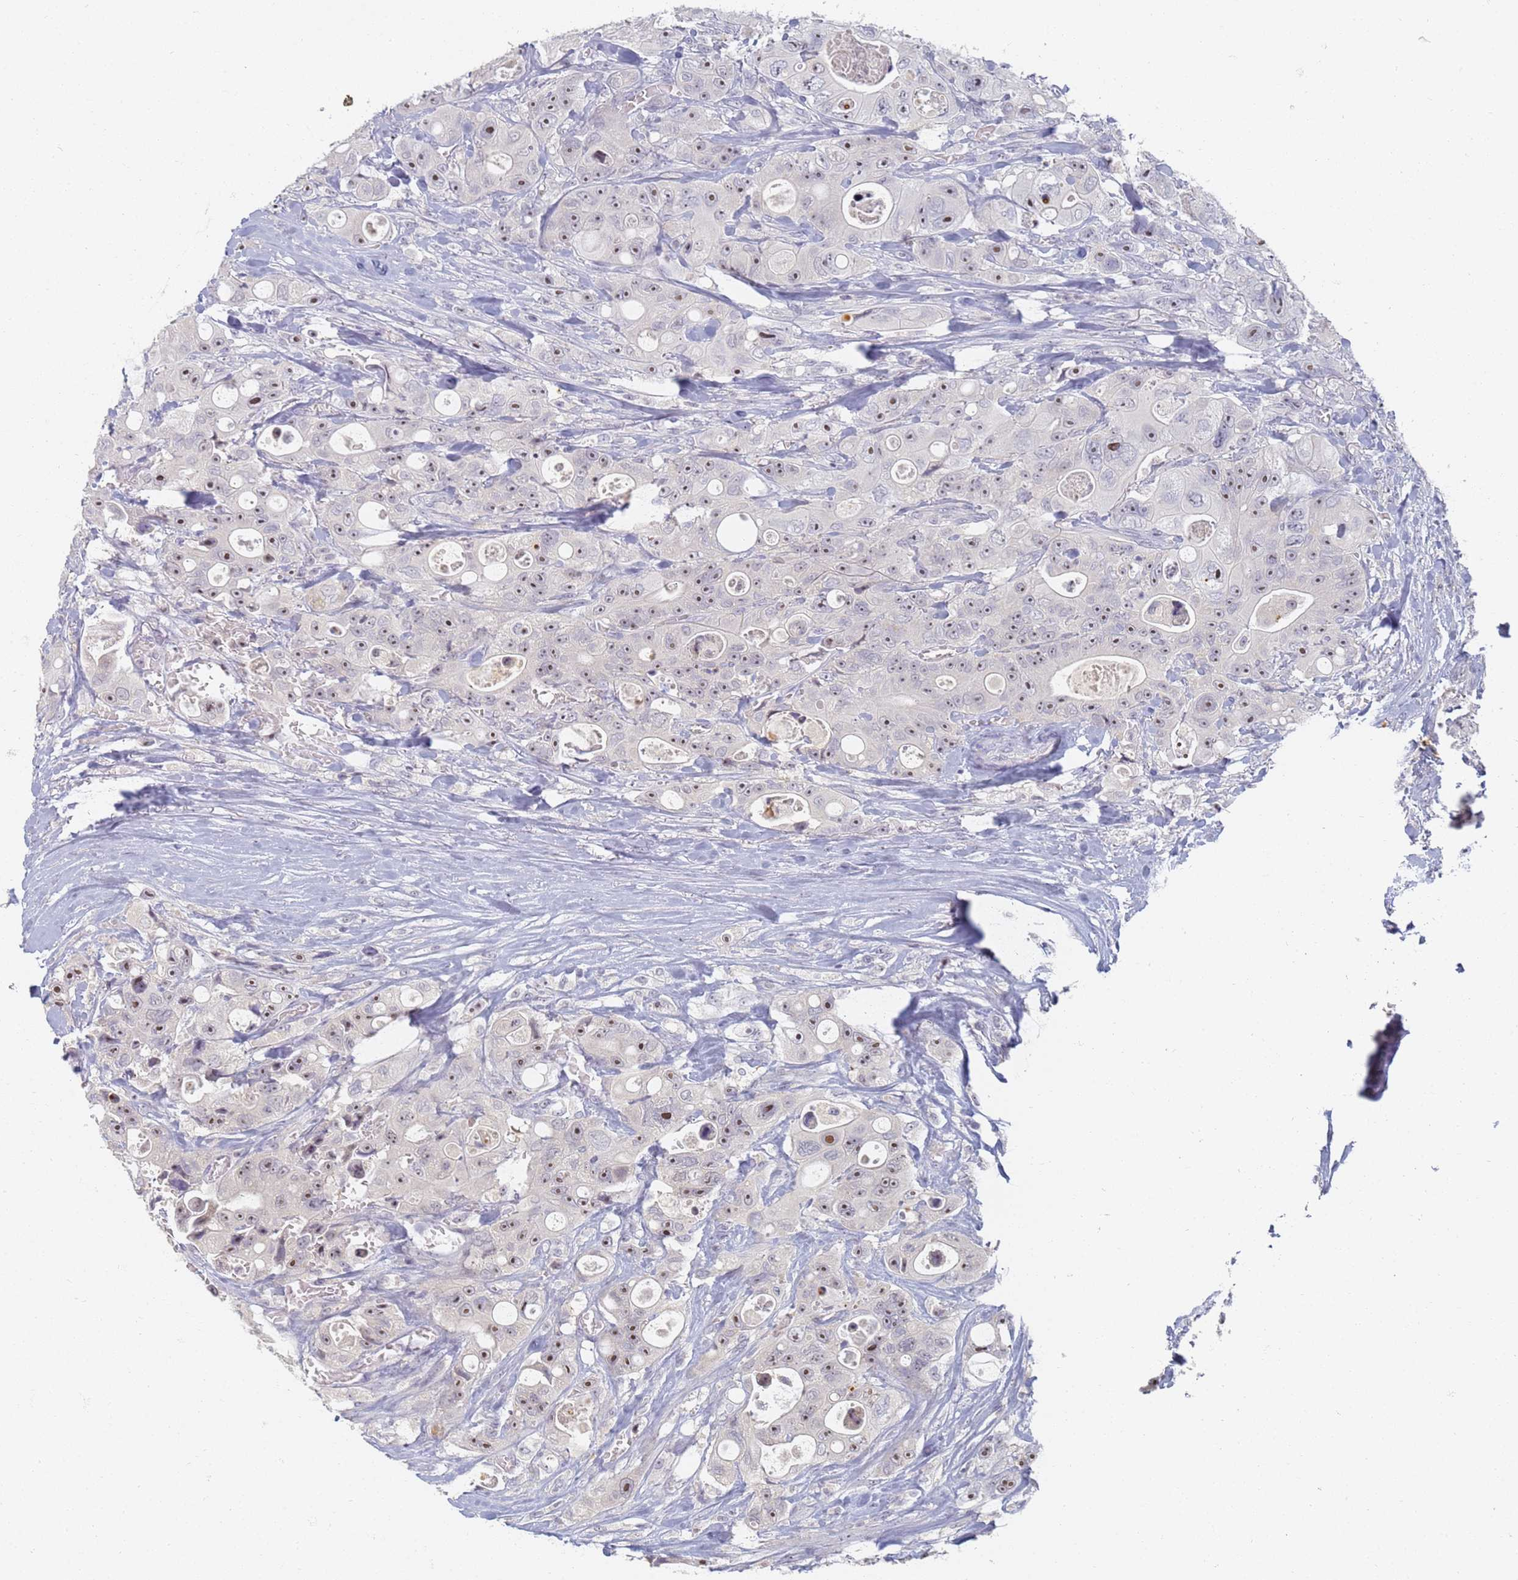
{"staining": {"intensity": "moderate", "quantity": ">75%", "location": "nuclear"}, "tissue": "colorectal cancer", "cell_type": "Tumor cells", "image_type": "cancer", "snomed": [{"axis": "morphology", "description": "Adenocarcinoma, NOS"}, {"axis": "topography", "description": "Colon"}], "caption": "IHC micrograph of human colorectal adenocarcinoma stained for a protein (brown), which demonstrates medium levels of moderate nuclear expression in approximately >75% of tumor cells.", "gene": "SLC38A9", "patient": {"sex": "female", "age": 46}}